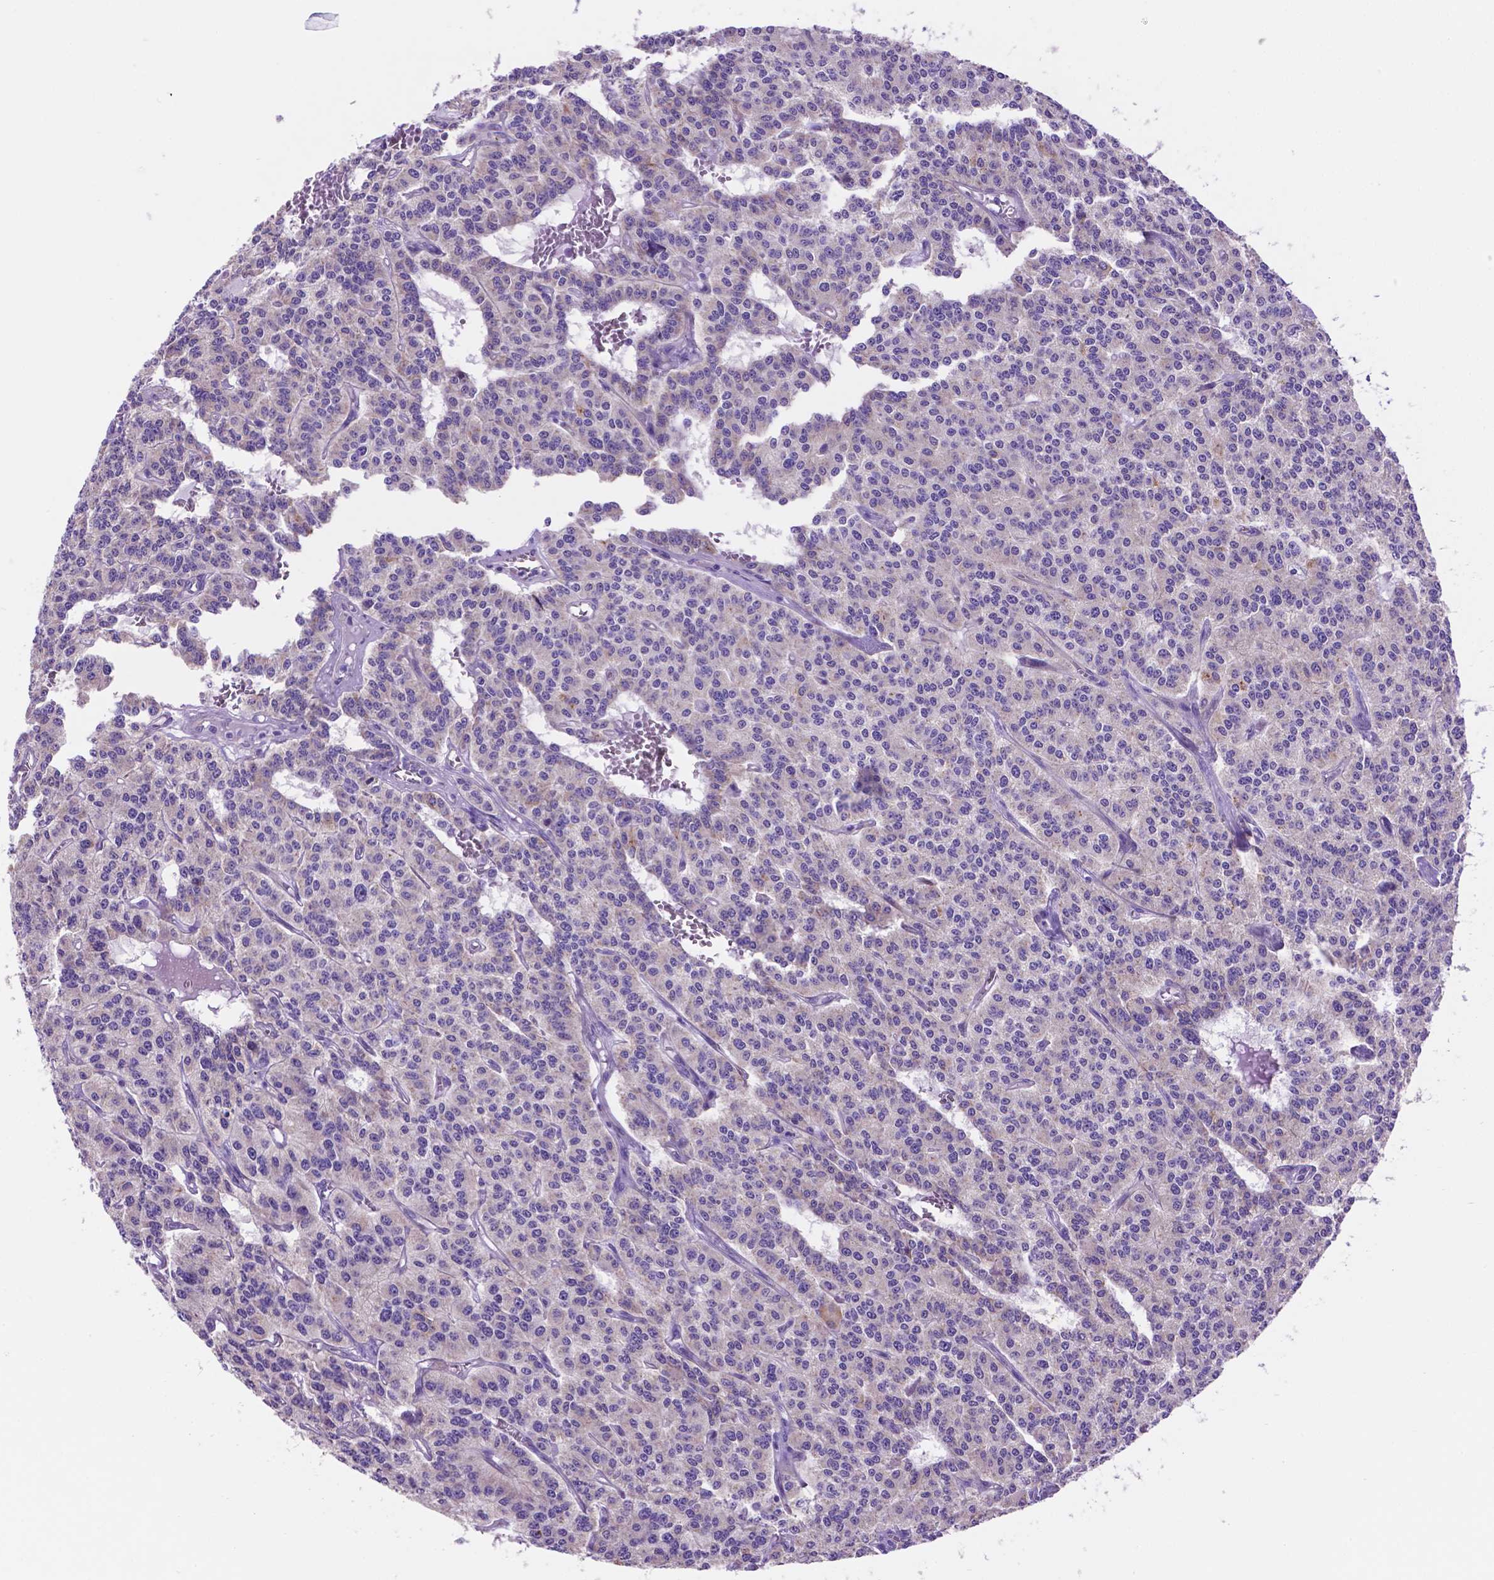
{"staining": {"intensity": "weak", "quantity": "<25%", "location": "cytoplasmic/membranous"}, "tissue": "carcinoid", "cell_type": "Tumor cells", "image_type": "cancer", "snomed": [{"axis": "morphology", "description": "Carcinoid, malignant, NOS"}, {"axis": "topography", "description": "Lung"}], "caption": "This is an IHC micrograph of human malignant carcinoid. There is no expression in tumor cells.", "gene": "TMEM121B", "patient": {"sex": "female", "age": 71}}